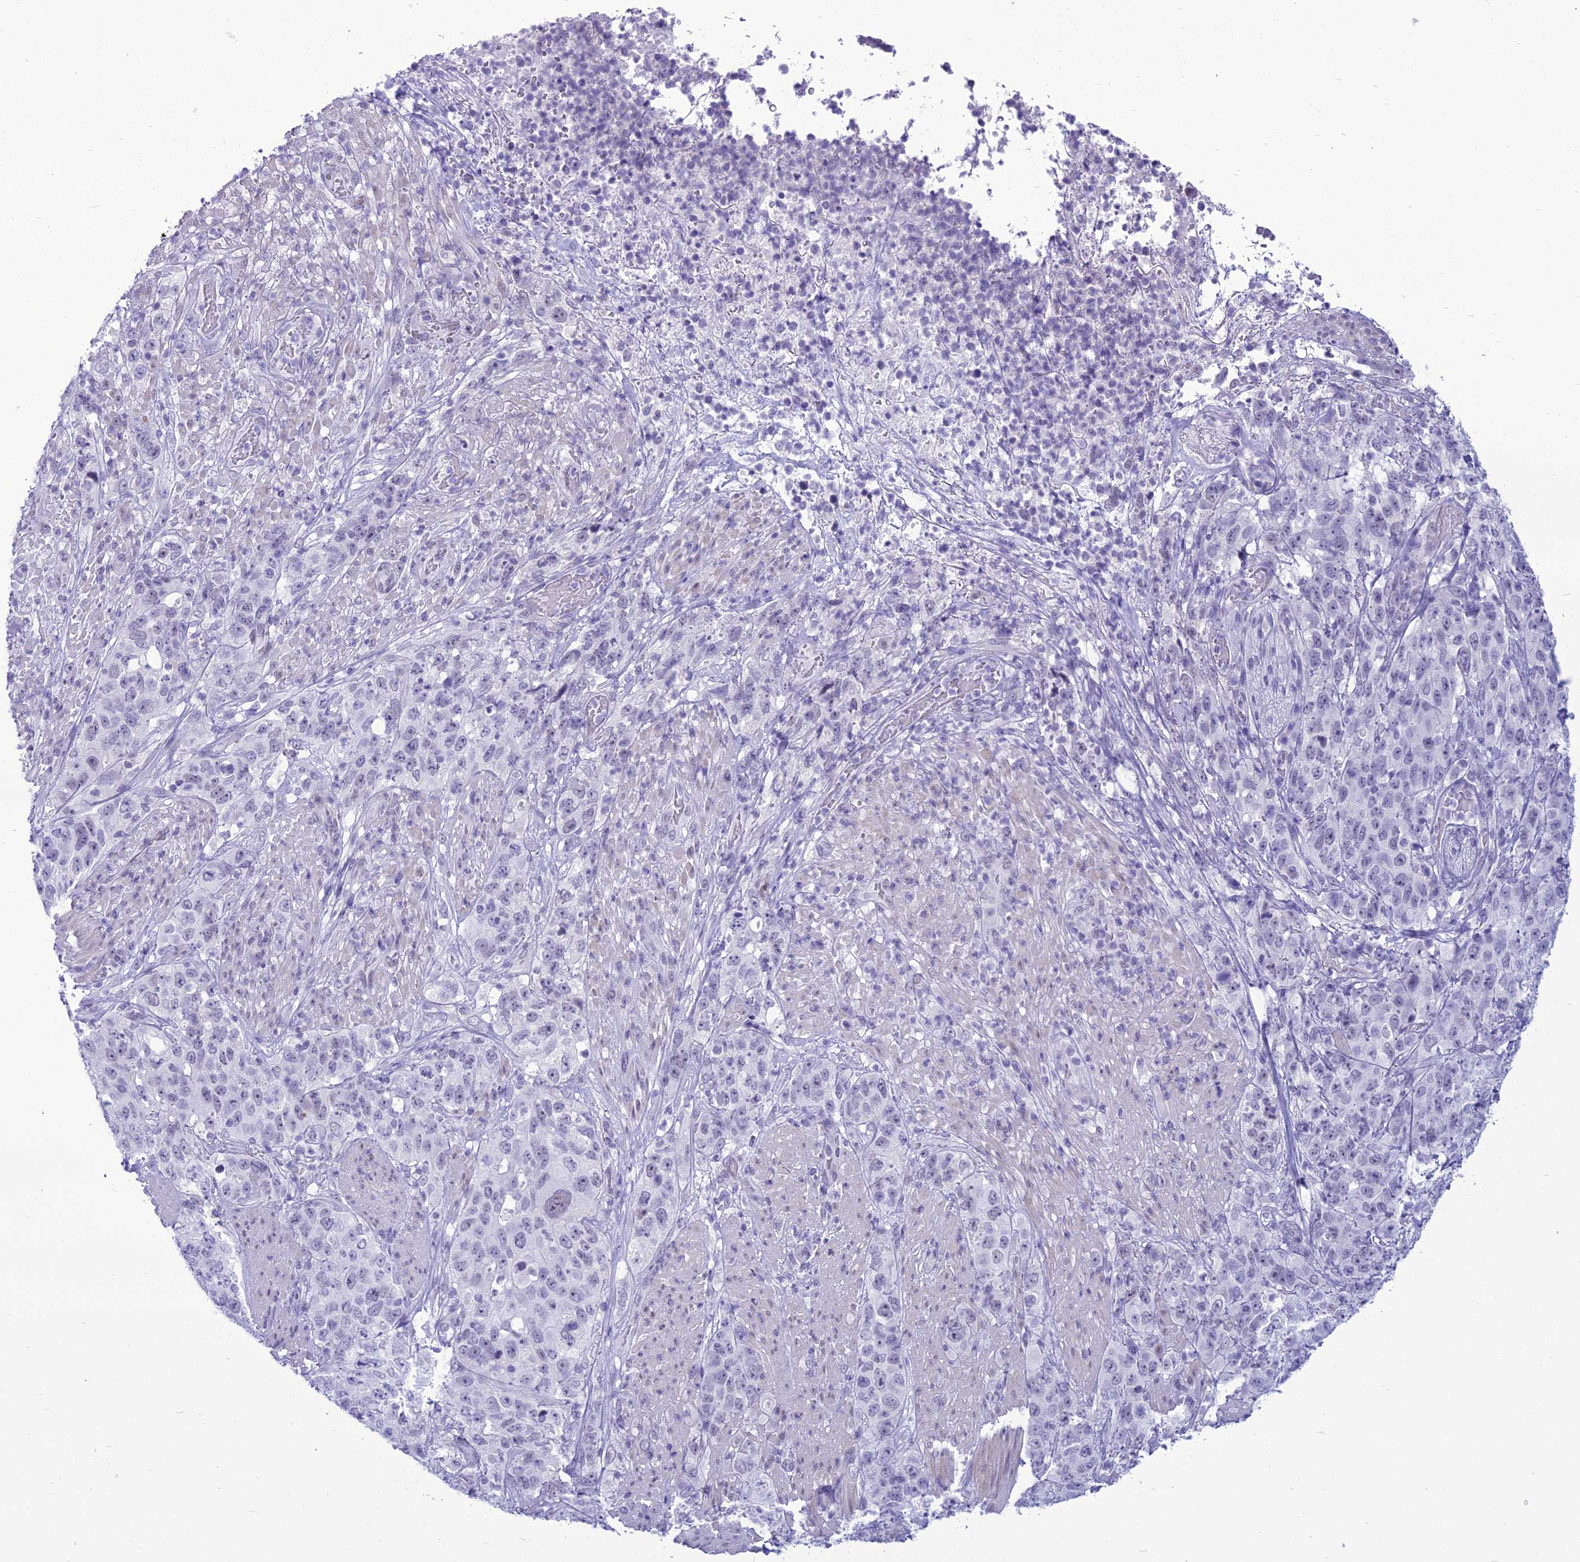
{"staining": {"intensity": "negative", "quantity": "none", "location": "none"}, "tissue": "stomach cancer", "cell_type": "Tumor cells", "image_type": "cancer", "snomed": [{"axis": "morphology", "description": "Adenocarcinoma, NOS"}, {"axis": "topography", "description": "Stomach"}], "caption": "Tumor cells are negative for brown protein staining in stomach cancer (adenocarcinoma).", "gene": "DHX40", "patient": {"sex": "male", "age": 48}}